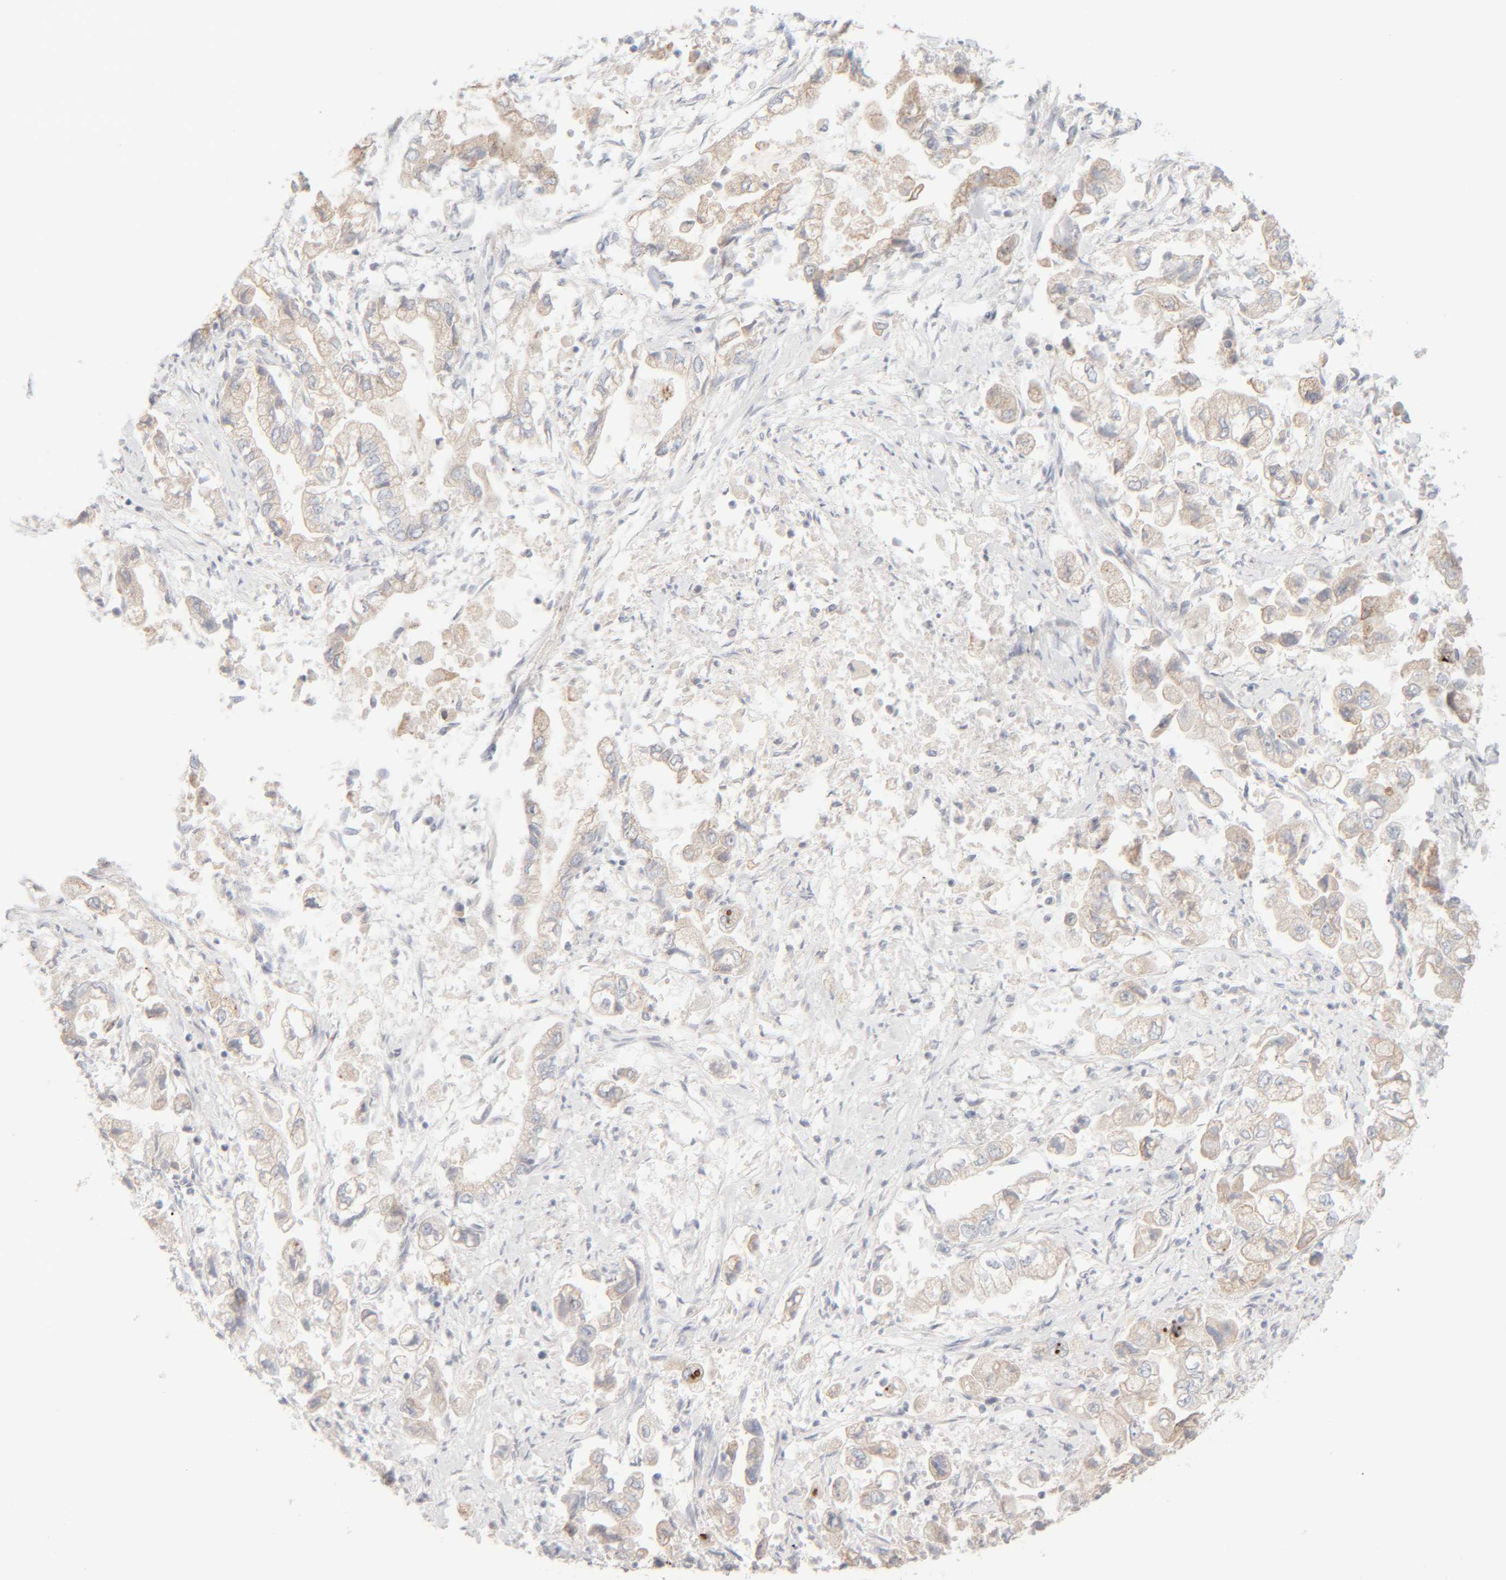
{"staining": {"intensity": "weak", "quantity": "25%-75%", "location": "cytoplasmic/membranous"}, "tissue": "stomach cancer", "cell_type": "Tumor cells", "image_type": "cancer", "snomed": [{"axis": "morphology", "description": "Normal tissue, NOS"}, {"axis": "morphology", "description": "Adenocarcinoma, NOS"}, {"axis": "topography", "description": "Stomach"}], "caption": "The photomicrograph reveals immunohistochemical staining of stomach cancer (adenocarcinoma). There is weak cytoplasmic/membranous expression is appreciated in approximately 25%-75% of tumor cells. The staining was performed using DAB, with brown indicating positive protein expression. Nuclei are stained blue with hematoxylin.", "gene": "RIDA", "patient": {"sex": "male", "age": 62}}